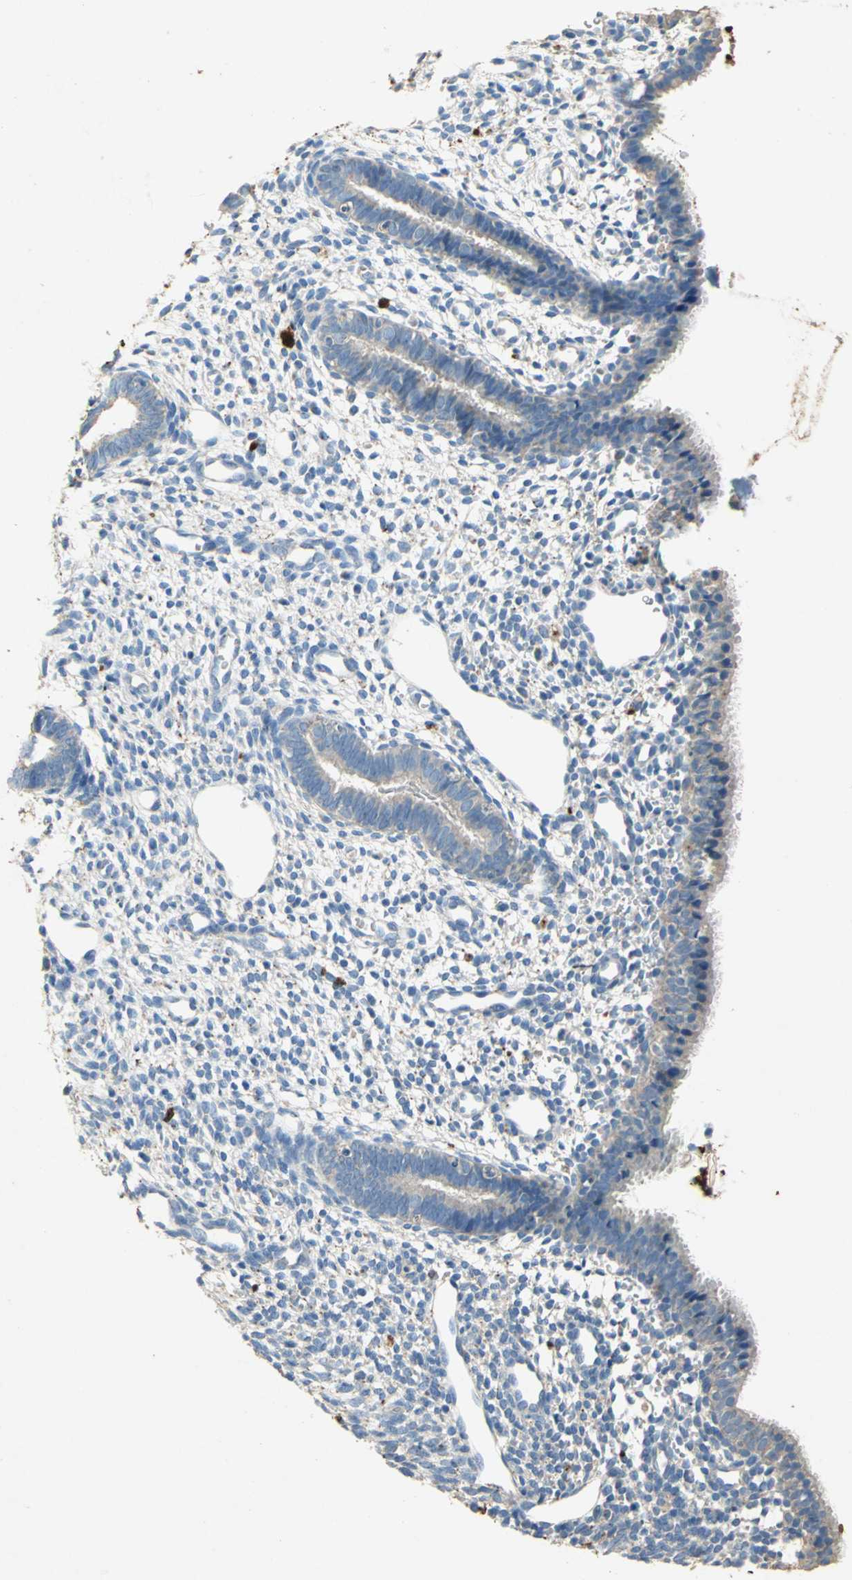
{"staining": {"intensity": "weak", "quantity": "25%-75%", "location": "cytoplasmic/membranous"}, "tissue": "endometrium", "cell_type": "Cells in endometrial stroma", "image_type": "normal", "snomed": [{"axis": "morphology", "description": "Normal tissue, NOS"}, {"axis": "topography", "description": "Endometrium"}], "caption": "A brown stain highlights weak cytoplasmic/membranous positivity of a protein in cells in endometrial stroma of unremarkable endometrium. (DAB IHC with brightfield microscopy, high magnification).", "gene": "ADAMTS5", "patient": {"sex": "female", "age": 27}}